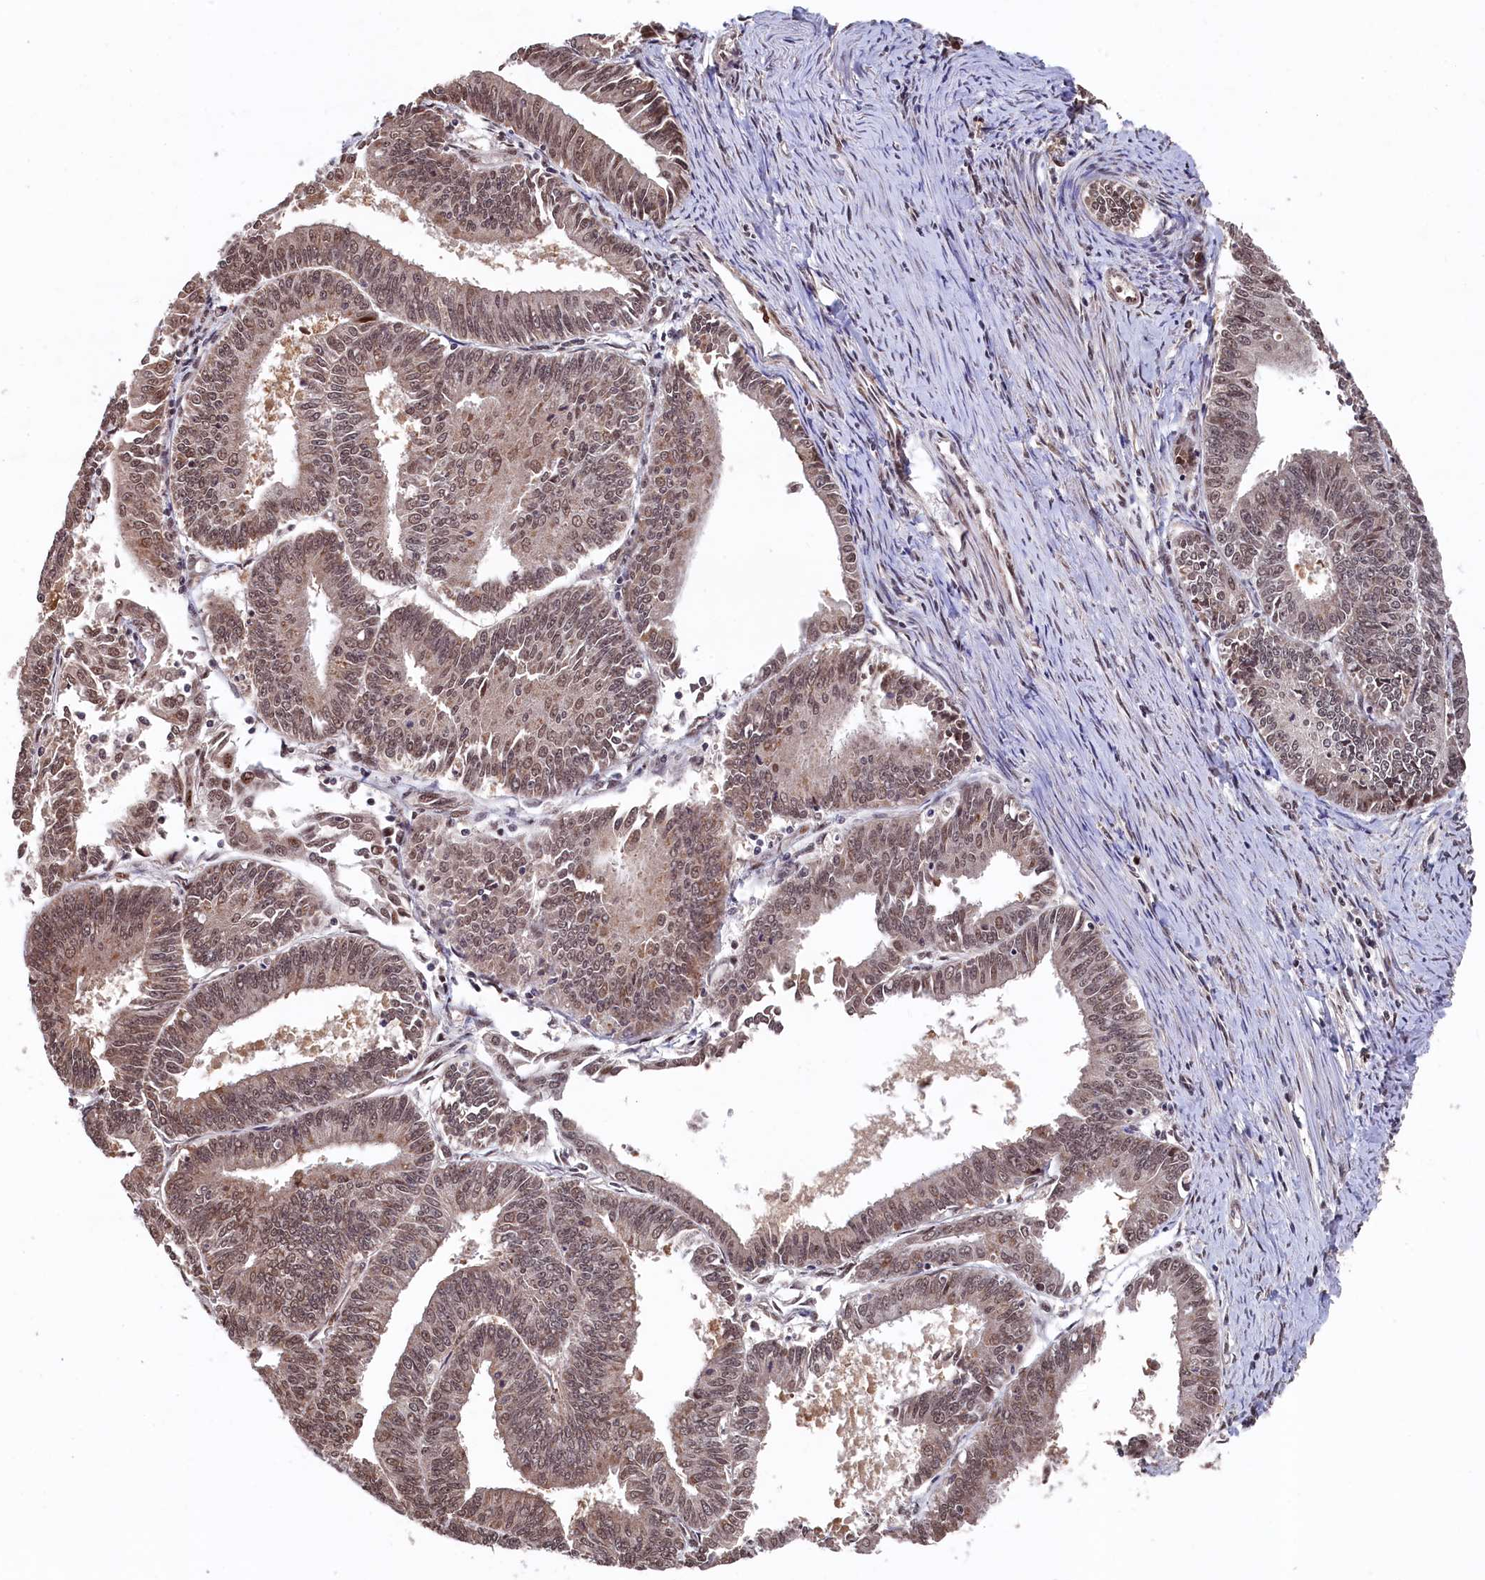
{"staining": {"intensity": "moderate", "quantity": ">75%", "location": "cytoplasmic/membranous,nuclear"}, "tissue": "endometrial cancer", "cell_type": "Tumor cells", "image_type": "cancer", "snomed": [{"axis": "morphology", "description": "Adenocarcinoma, NOS"}, {"axis": "topography", "description": "Endometrium"}], "caption": "Immunohistochemical staining of human adenocarcinoma (endometrial) reveals moderate cytoplasmic/membranous and nuclear protein positivity in approximately >75% of tumor cells.", "gene": "CLPX", "patient": {"sex": "female", "age": 73}}